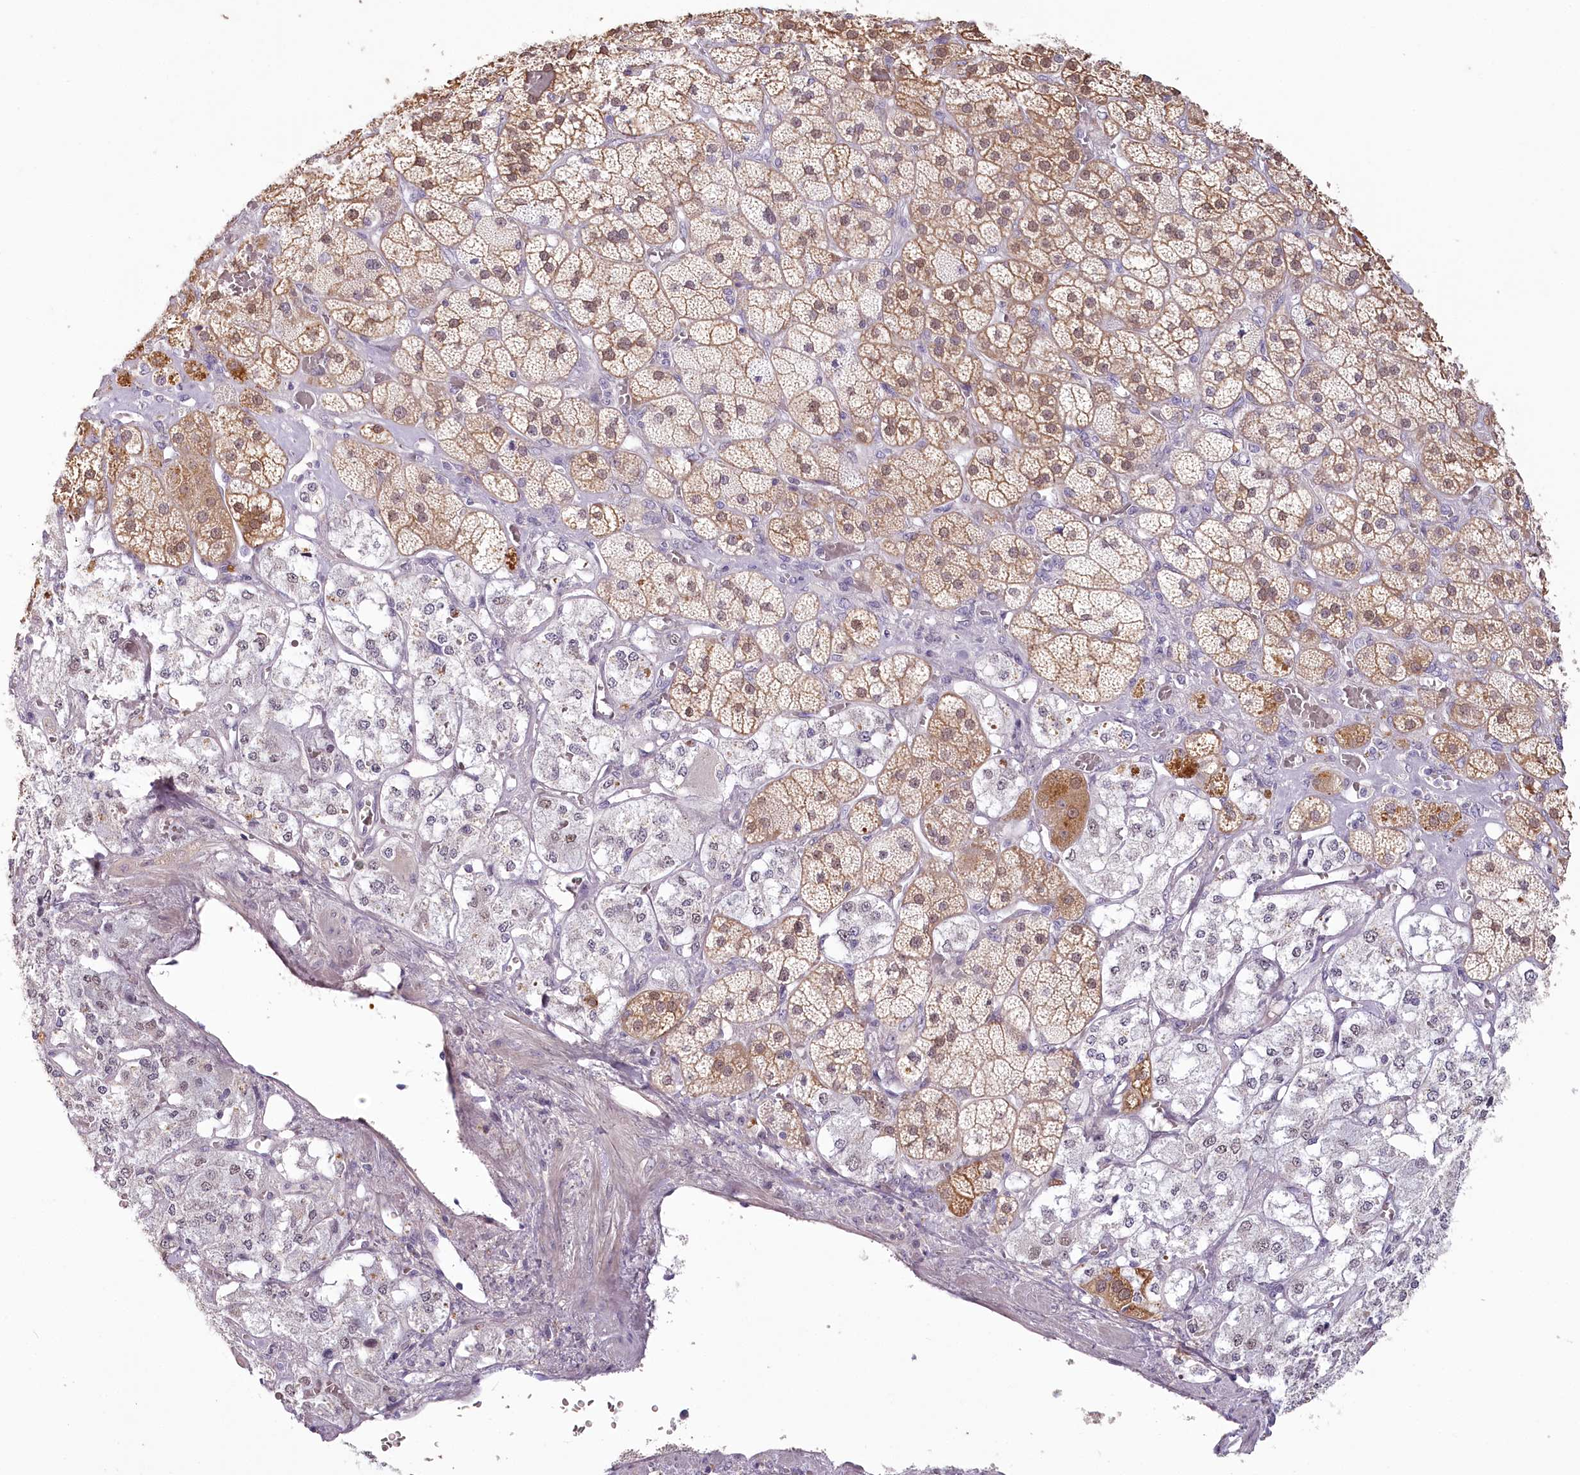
{"staining": {"intensity": "moderate", "quantity": "25%-75%", "location": "cytoplasmic/membranous,nuclear"}, "tissue": "adrenal gland", "cell_type": "Glandular cells", "image_type": "normal", "snomed": [{"axis": "morphology", "description": "Normal tissue, NOS"}, {"axis": "topography", "description": "Adrenal gland"}], "caption": "Brown immunohistochemical staining in benign human adrenal gland demonstrates moderate cytoplasmic/membranous,nuclear expression in approximately 25%-75% of glandular cells. (DAB (3,3'-diaminobenzidine) = brown stain, brightfield microscopy at high magnification).", "gene": "USP11", "patient": {"sex": "male", "age": 57}}